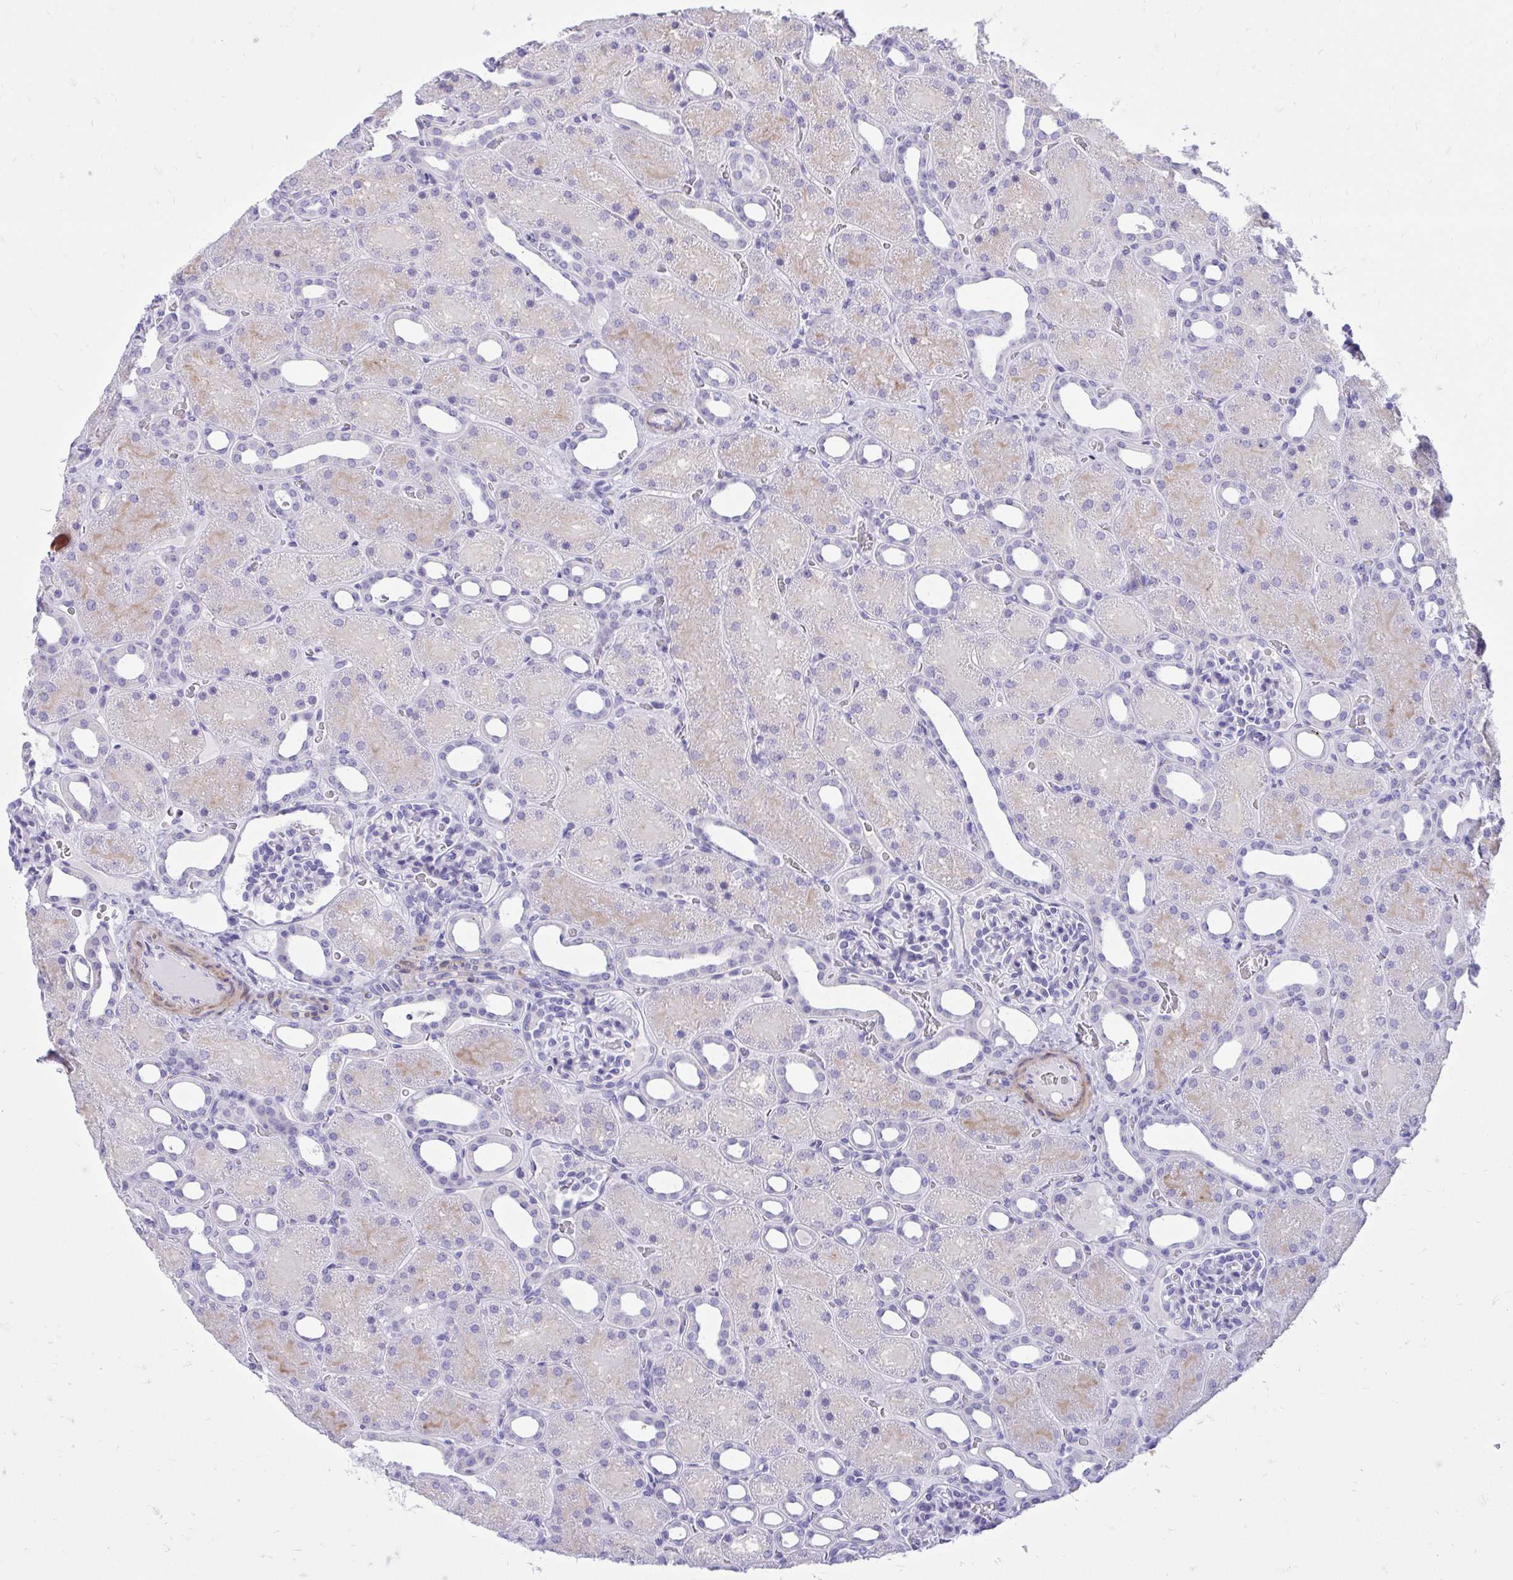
{"staining": {"intensity": "negative", "quantity": "none", "location": "none"}, "tissue": "kidney", "cell_type": "Cells in glomeruli", "image_type": "normal", "snomed": [{"axis": "morphology", "description": "Normal tissue, NOS"}, {"axis": "topography", "description": "Kidney"}], "caption": "Kidney was stained to show a protein in brown. There is no significant expression in cells in glomeruli. The staining was performed using DAB to visualize the protein expression in brown, while the nuclei were stained in blue with hematoxylin (Magnification: 20x).", "gene": "ANKDD1B", "patient": {"sex": "male", "age": 2}}